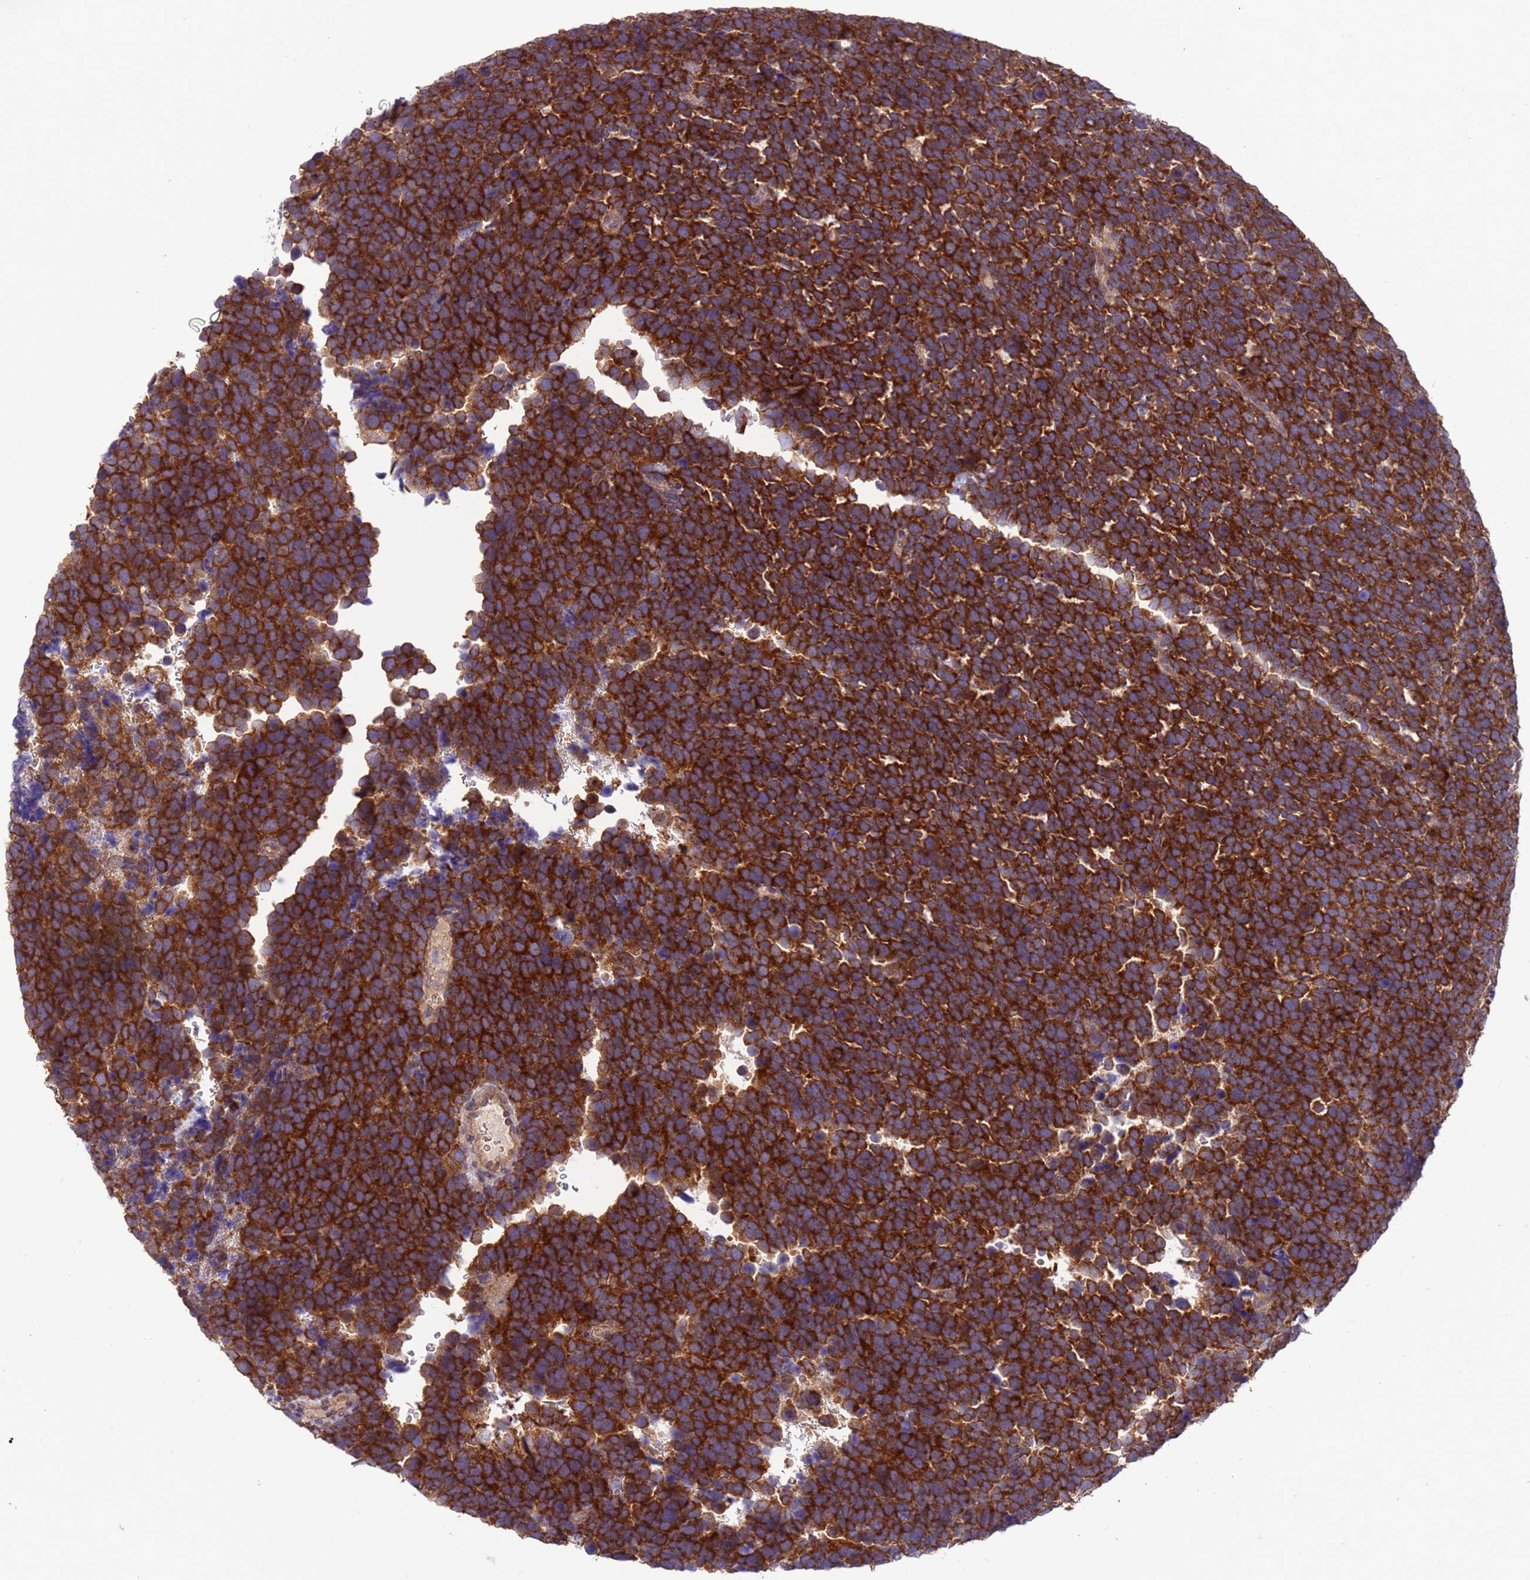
{"staining": {"intensity": "strong", "quantity": ">75%", "location": "cytoplasmic/membranous"}, "tissue": "urothelial cancer", "cell_type": "Tumor cells", "image_type": "cancer", "snomed": [{"axis": "morphology", "description": "Urothelial carcinoma, High grade"}, {"axis": "topography", "description": "Urinary bladder"}], "caption": "Tumor cells display high levels of strong cytoplasmic/membranous expression in about >75% of cells in urothelial cancer. Using DAB (brown) and hematoxylin (blue) stains, captured at high magnification using brightfield microscopy.", "gene": "ARHGAP12", "patient": {"sex": "female", "age": 82}}